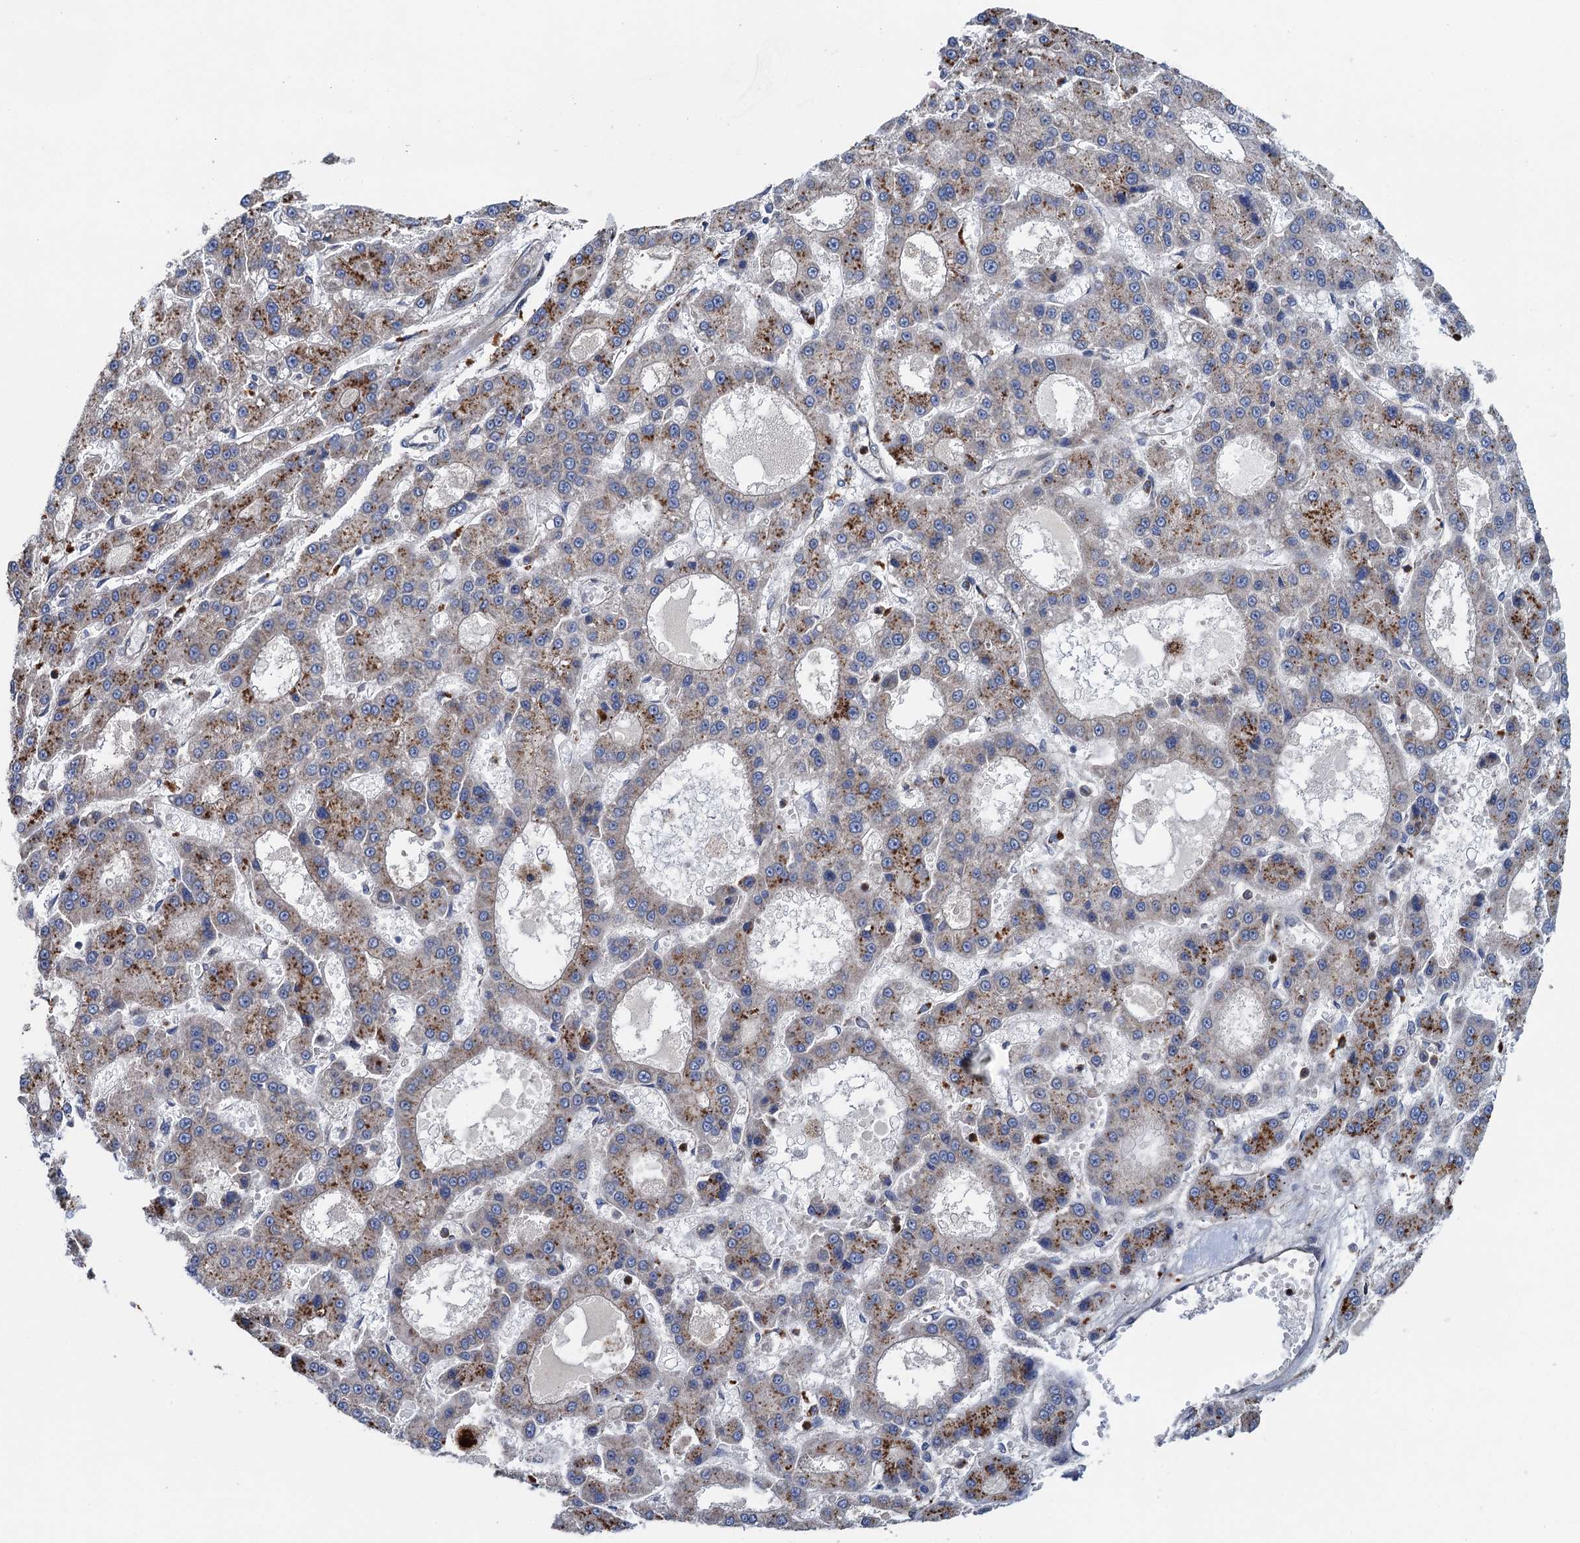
{"staining": {"intensity": "moderate", "quantity": "25%-75%", "location": "cytoplasmic/membranous"}, "tissue": "liver cancer", "cell_type": "Tumor cells", "image_type": "cancer", "snomed": [{"axis": "morphology", "description": "Carcinoma, Hepatocellular, NOS"}, {"axis": "topography", "description": "Liver"}], "caption": "Immunohistochemical staining of human liver cancer (hepatocellular carcinoma) reveals moderate cytoplasmic/membranous protein staining in about 25%-75% of tumor cells.", "gene": "ADCY9", "patient": {"sex": "male", "age": 70}}